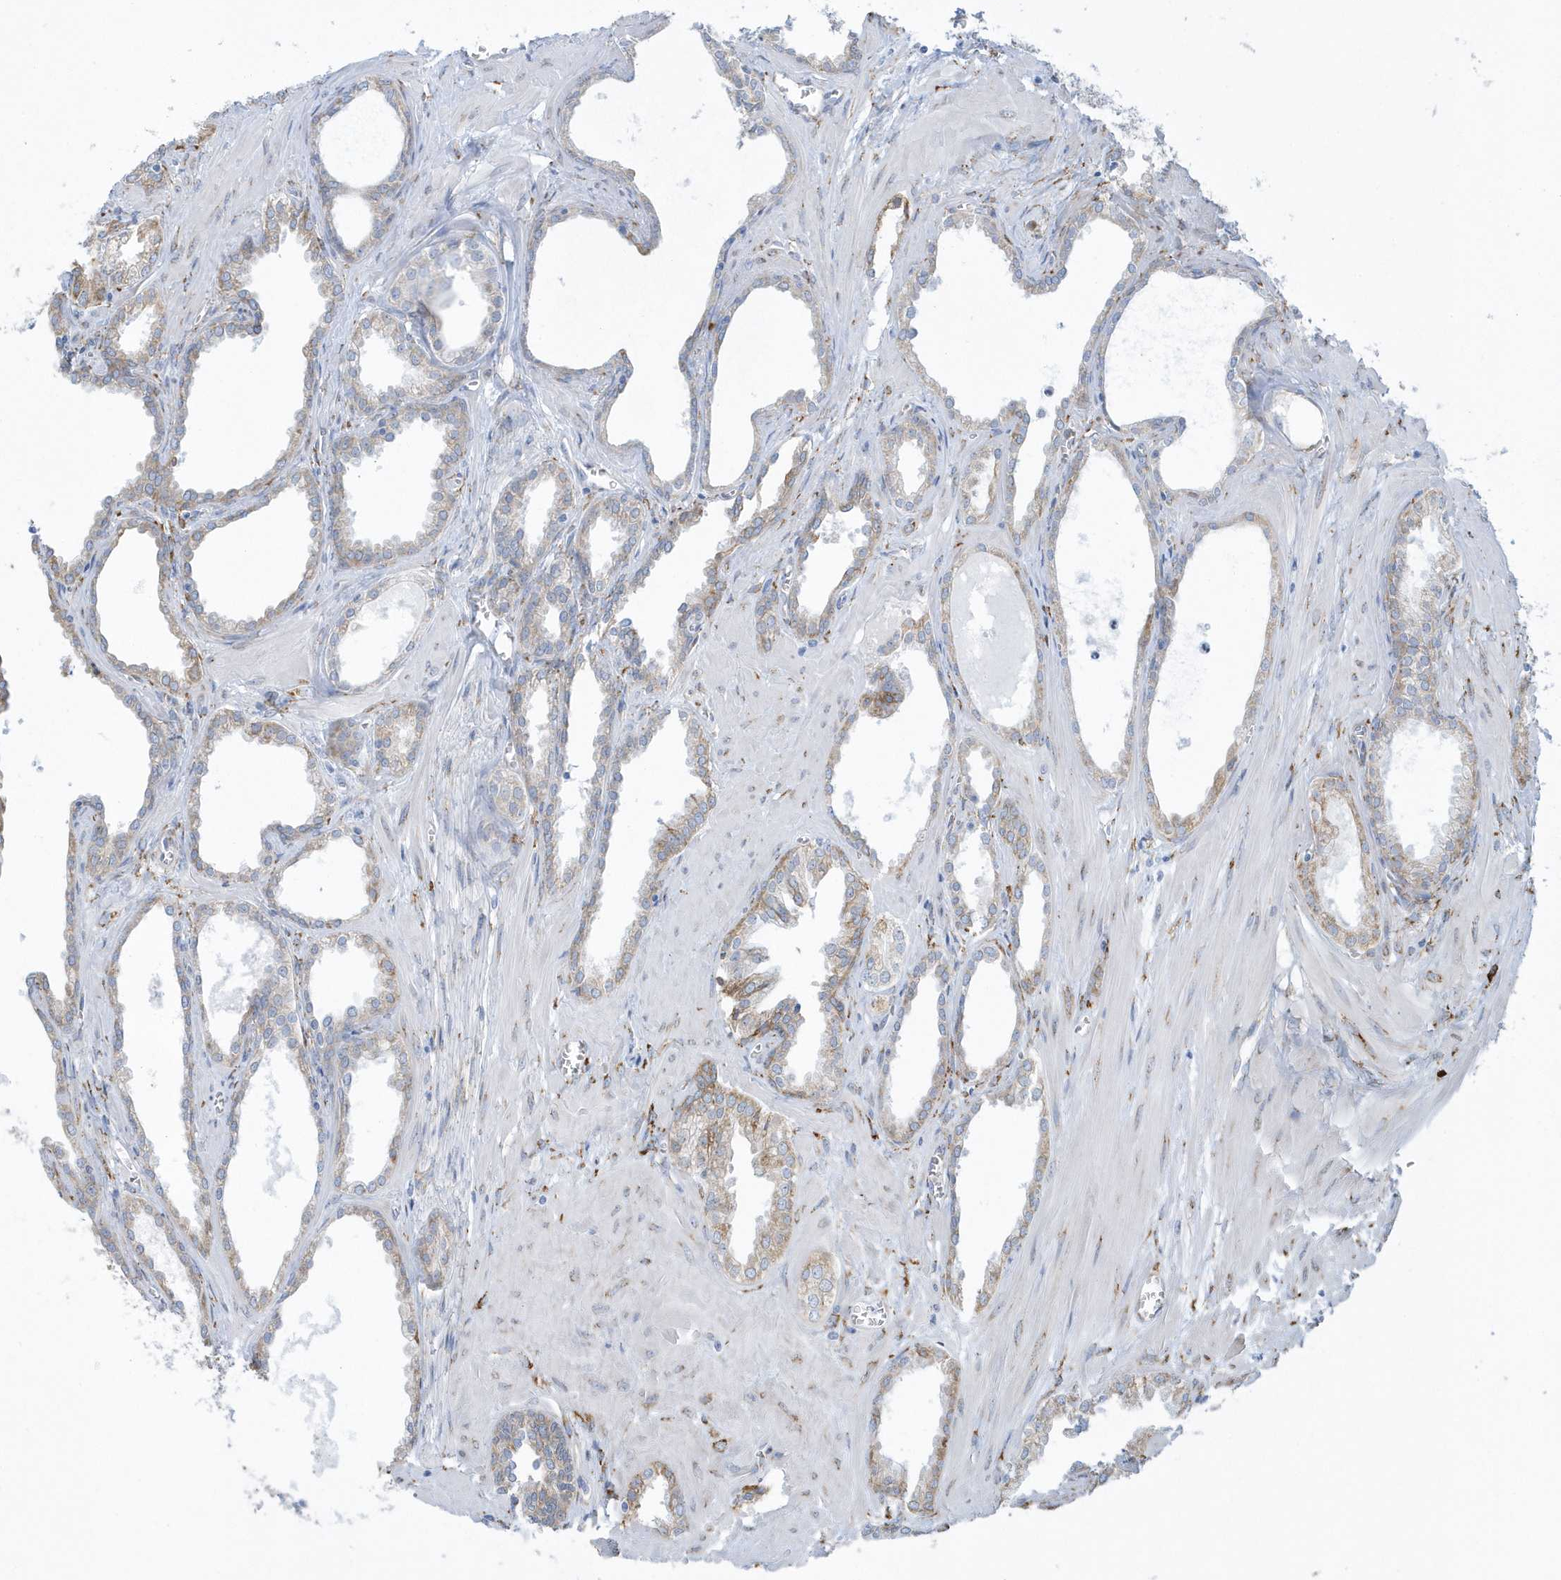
{"staining": {"intensity": "moderate", "quantity": "25%-75%", "location": "cytoplasmic/membranous"}, "tissue": "prostate cancer", "cell_type": "Tumor cells", "image_type": "cancer", "snomed": [{"axis": "morphology", "description": "Adenocarcinoma, Low grade"}, {"axis": "topography", "description": "Prostate"}], "caption": "Prostate cancer stained with DAB immunohistochemistry displays medium levels of moderate cytoplasmic/membranous expression in approximately 25%-75% of tumor cells. (DAB (3,3'-diaminobenzidine) = brown stain, brightfield microscopy at high magnification).", "gene": "DCAF1", "patient": {"sex": "male", "age": 67}}